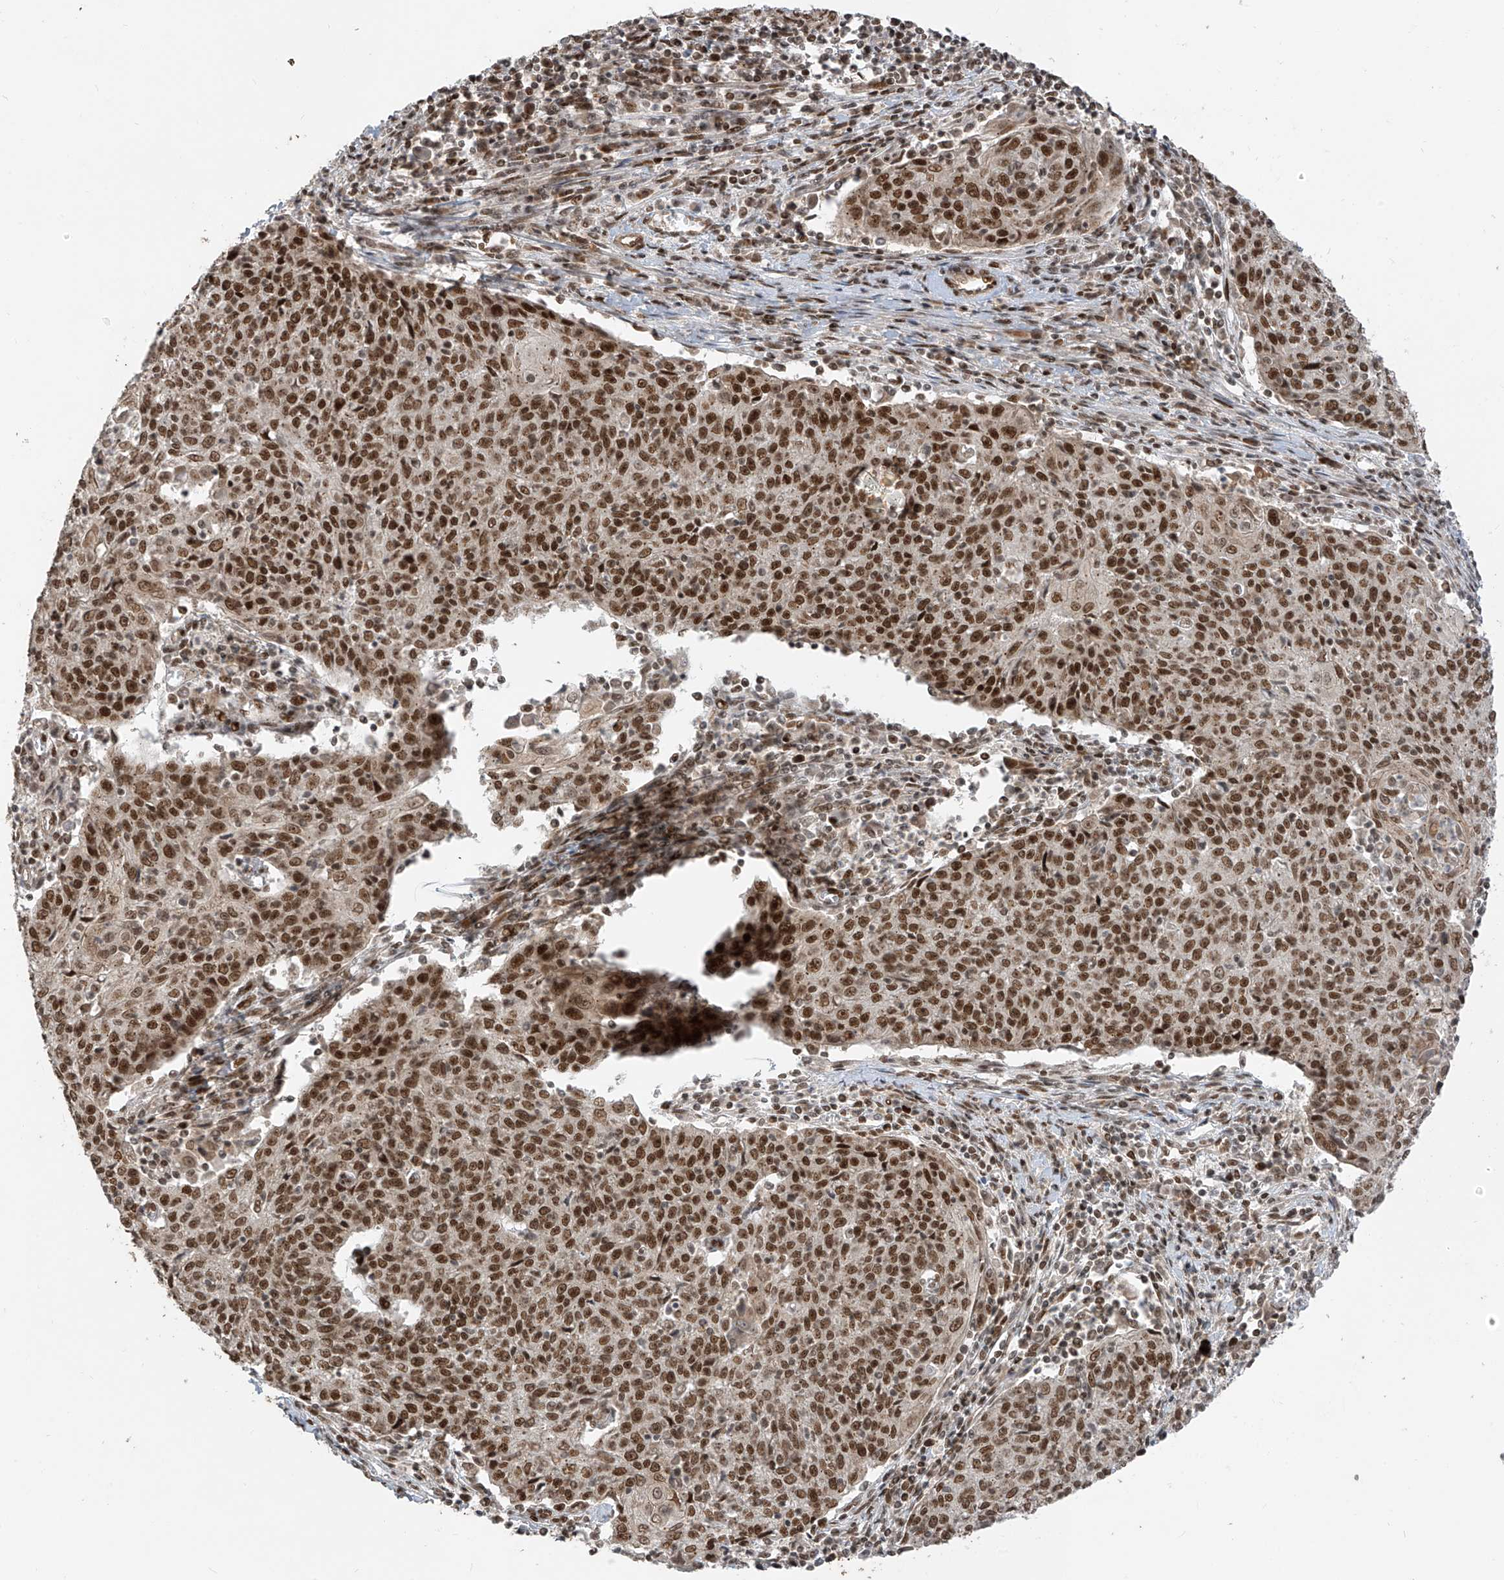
{"staining": {"intensity": "strong", "quantity": ">75%", "location": "nuclear"}, "tissue": "cervical cancer", "cell_type": "Tumor cells", "image_type": "cancer", "snomed": [{"axis": "morphology", "description": "Squamous cell carcinoma, NOS"}, {"axis": "topography", "description": "Cervix"}], "caption": "Cervical squamous cell carcinoma stained with a protein marker shows strong staining in tumor cells.", "gene": "ARHGEF3", "patient": {"sex": "female", "age": 48}}